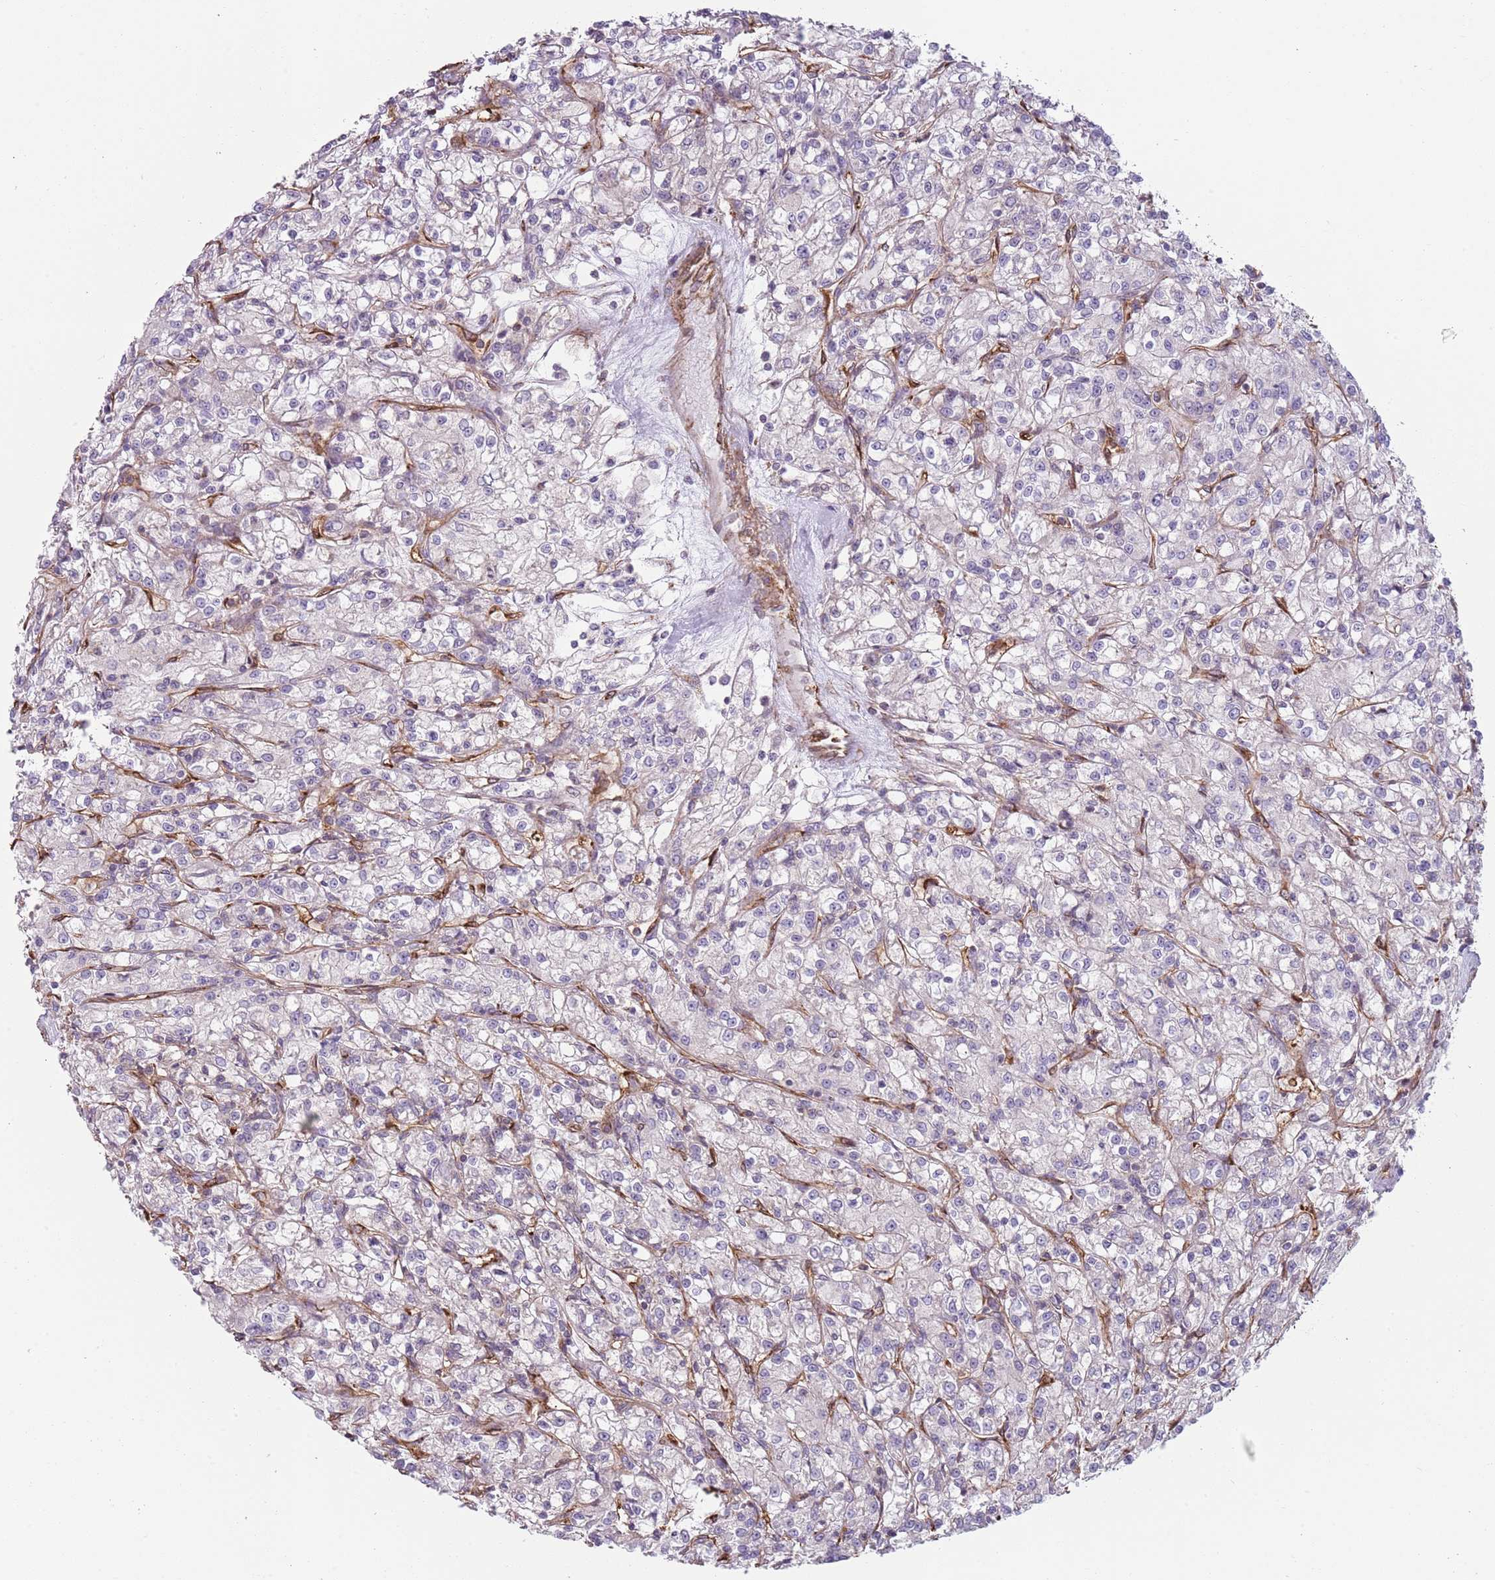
{"staining": {"intensity": "negative", "quantity": "none", "location": "none"}, "tissue": "renal cancer", "cell_type": "Tumor cells", "image_type": "cancer", "snomed": [{"axis": "morphology", "description": "Adenocarcinoma, NOS"}, {"axis": "topography", "description": "Kidney"}], "caption": "Tumor cells are negative for brown protein staining in renal cancer (adenocarcinoma).", "gene": "GNAI3", "patient": {"sex": "female", "age": 59}}